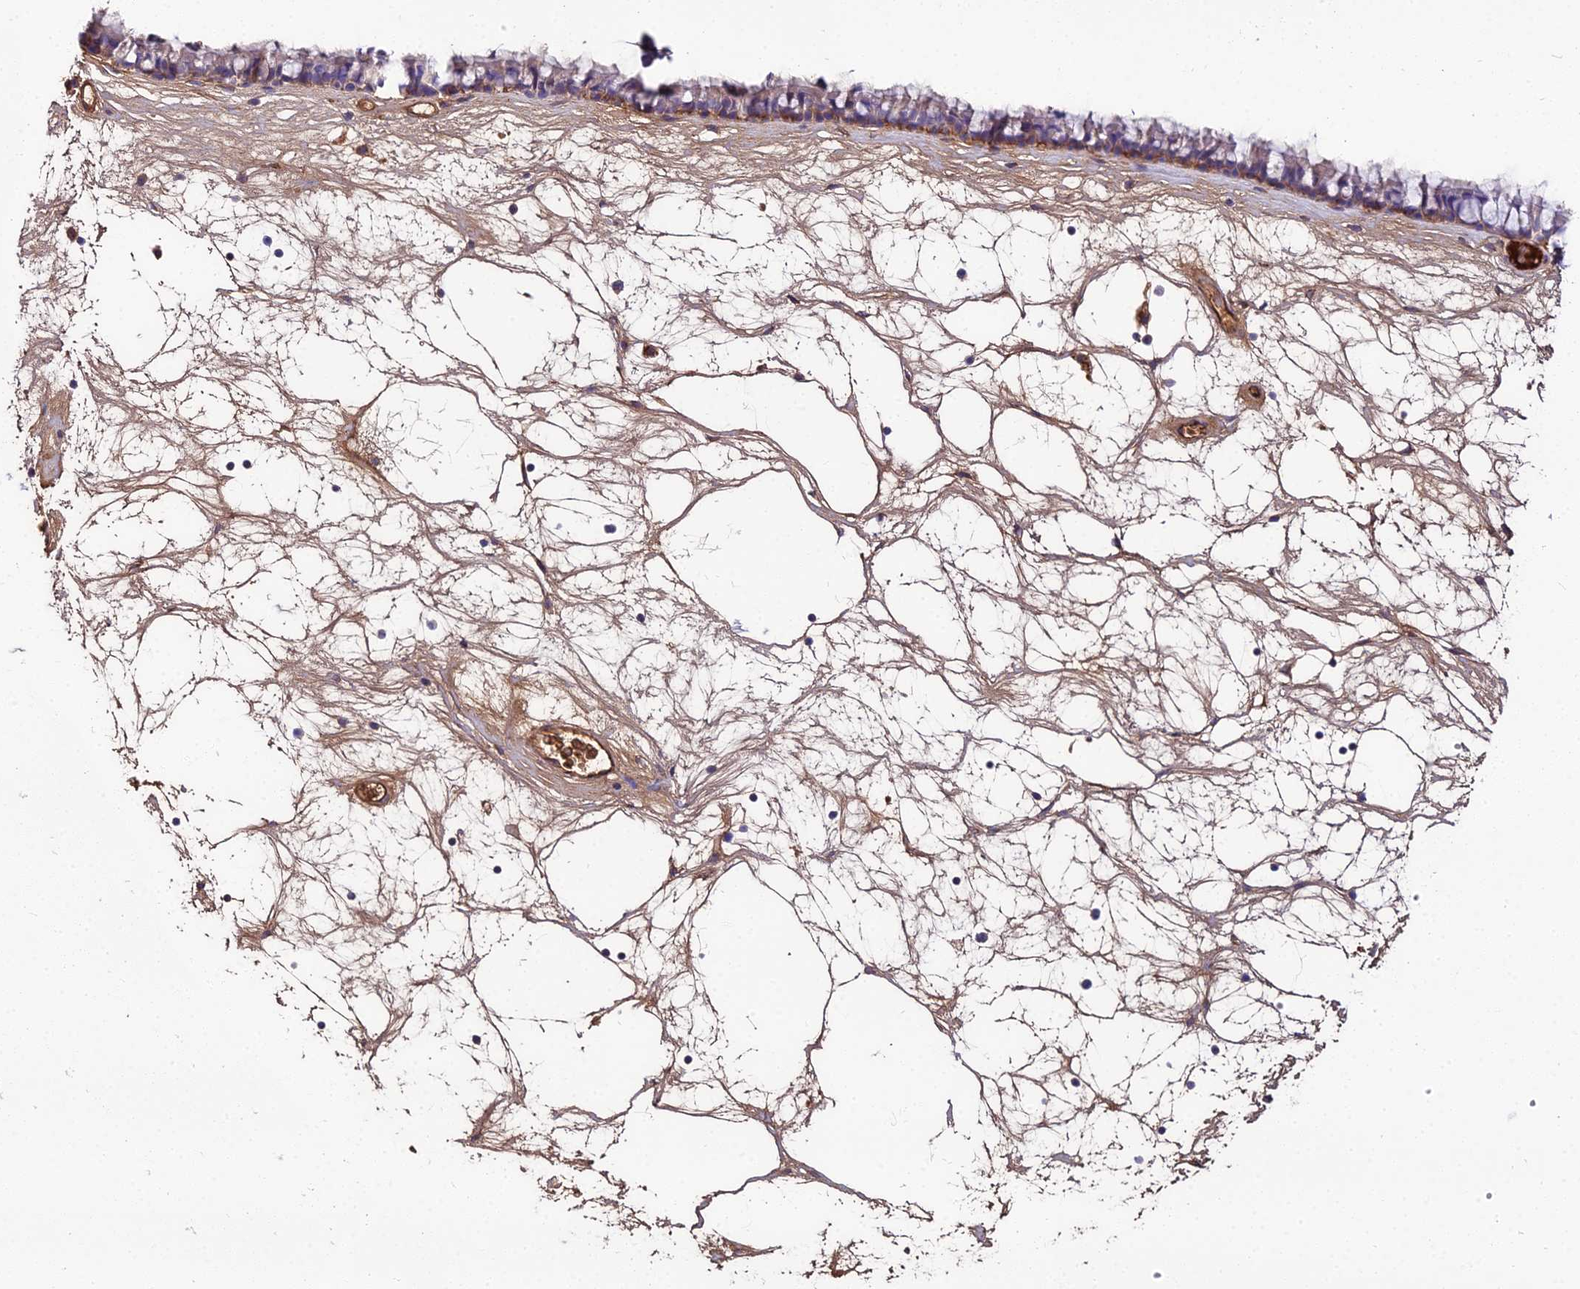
{"staining": {"intensity": "moderate", "quantity": "<25%", "location": "cytoplasmic/membranous"}, "tissue": "nasopharynx", "cell_type": "Respiratory epithelial cells", "image_type": "normal", "snomed": [{"axis": "morphology", "description": "Normal tissue, NOS"}, {"axis": "topography", "description": "Nasopharynx"}], "caption": "Respiratory epithelial cells display moderate cytoplasmic/membranous expression in about <25% of cells in unremarkable nasopharynx.", "gene": "BEX4", "patient": {"sex": "male", "age": 64}}